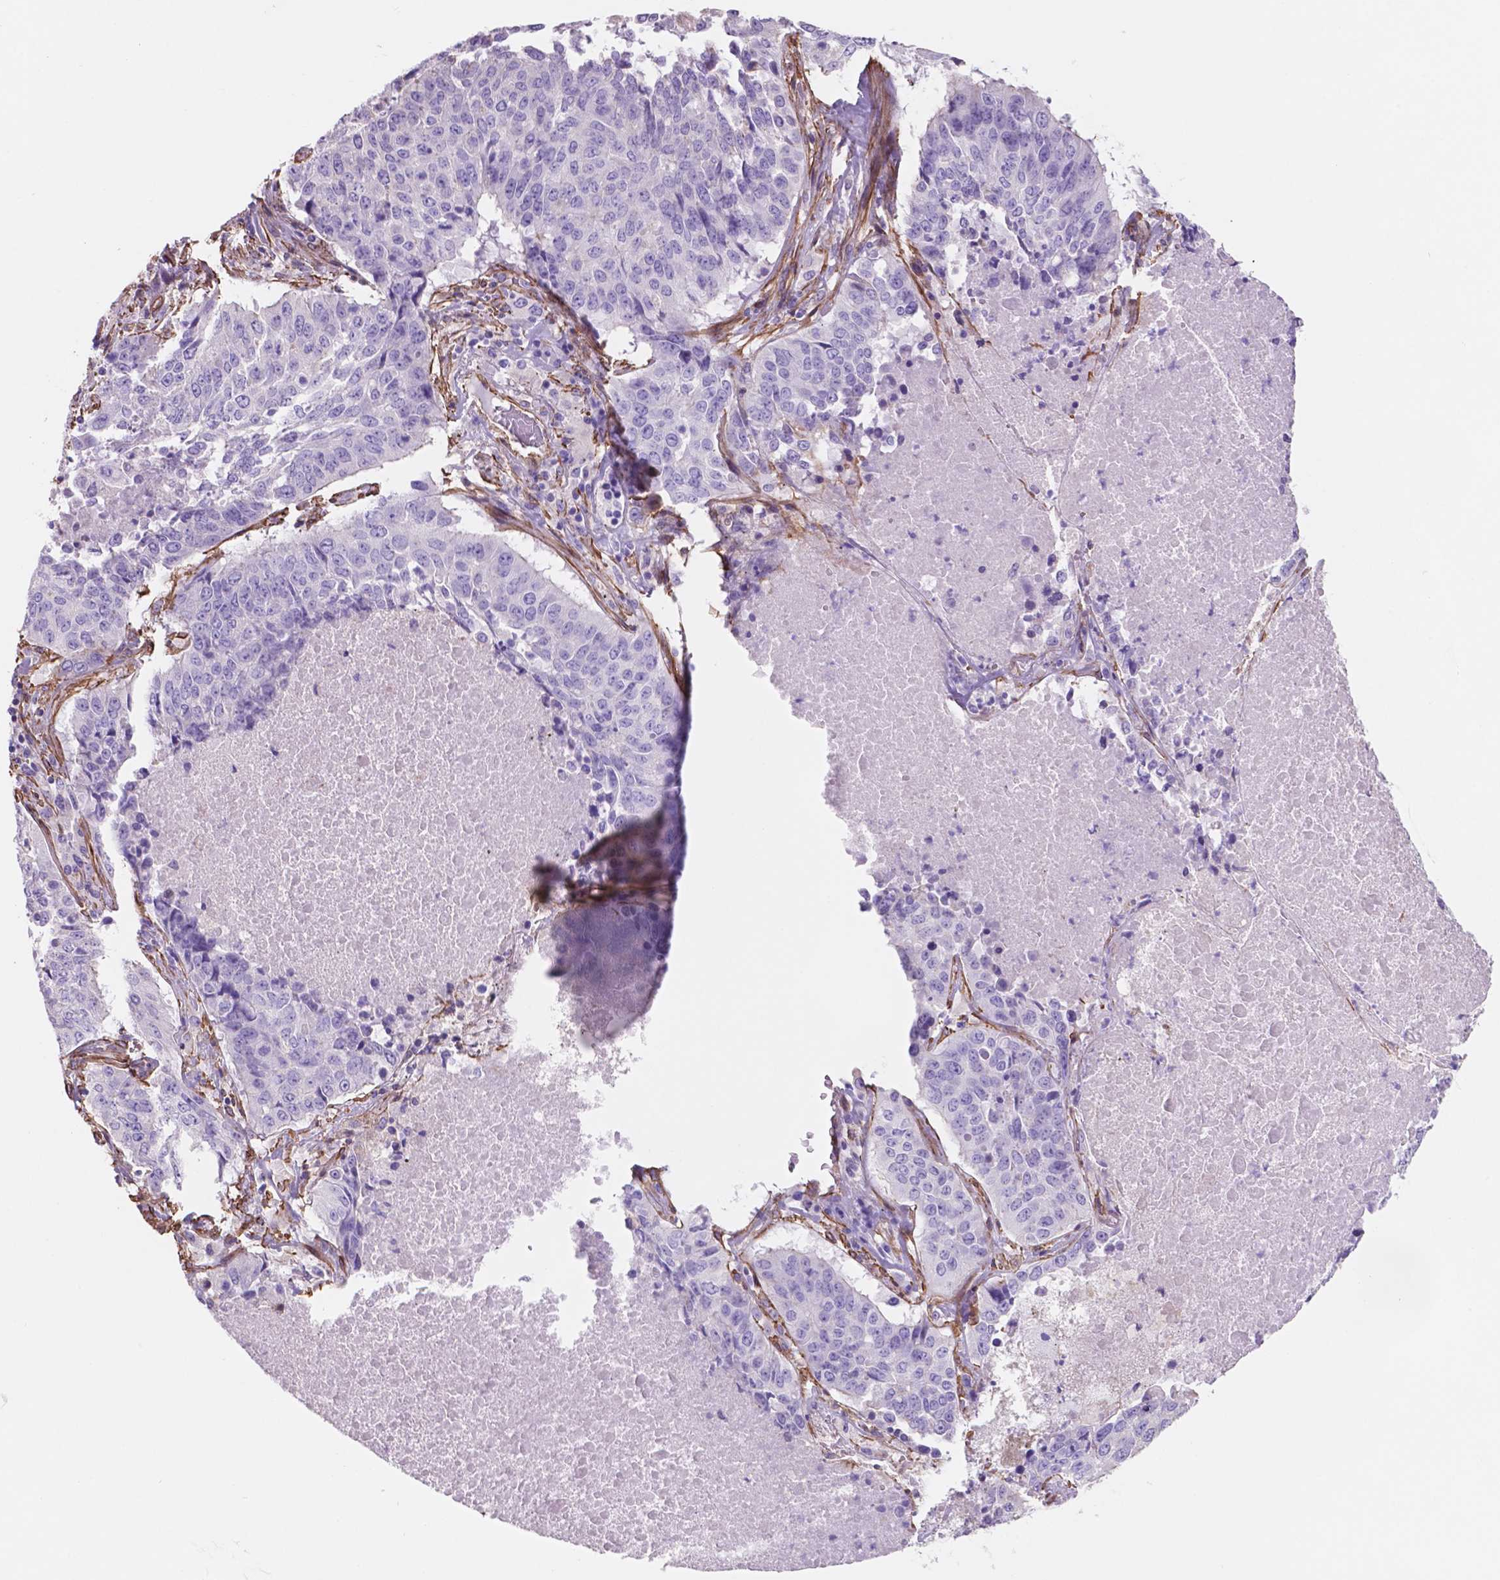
{"staining": {"intensity": "negative", "quantity": "none", "location": "none"}, "tissue": "lung cancer", "cell_type": "Tumor cells", "image_type": "cancer", "snomed": [{"axis": "morphology", "description": "Normal tissue, NOS"}, {"axis": "morphology", "description": "Squamous cell carcinoma, NOS"}, {"axis": "topography", "description": "Bronchus"}, {"axis": "topography", "description": "Lung"}], "caption": "A micrograph of squamous cell carcinoma (lung) stained for a protein reveals no brown staining in tumor cells.", "gene": "TOR2A", "patient": {"sex": "male", "age": 64}}